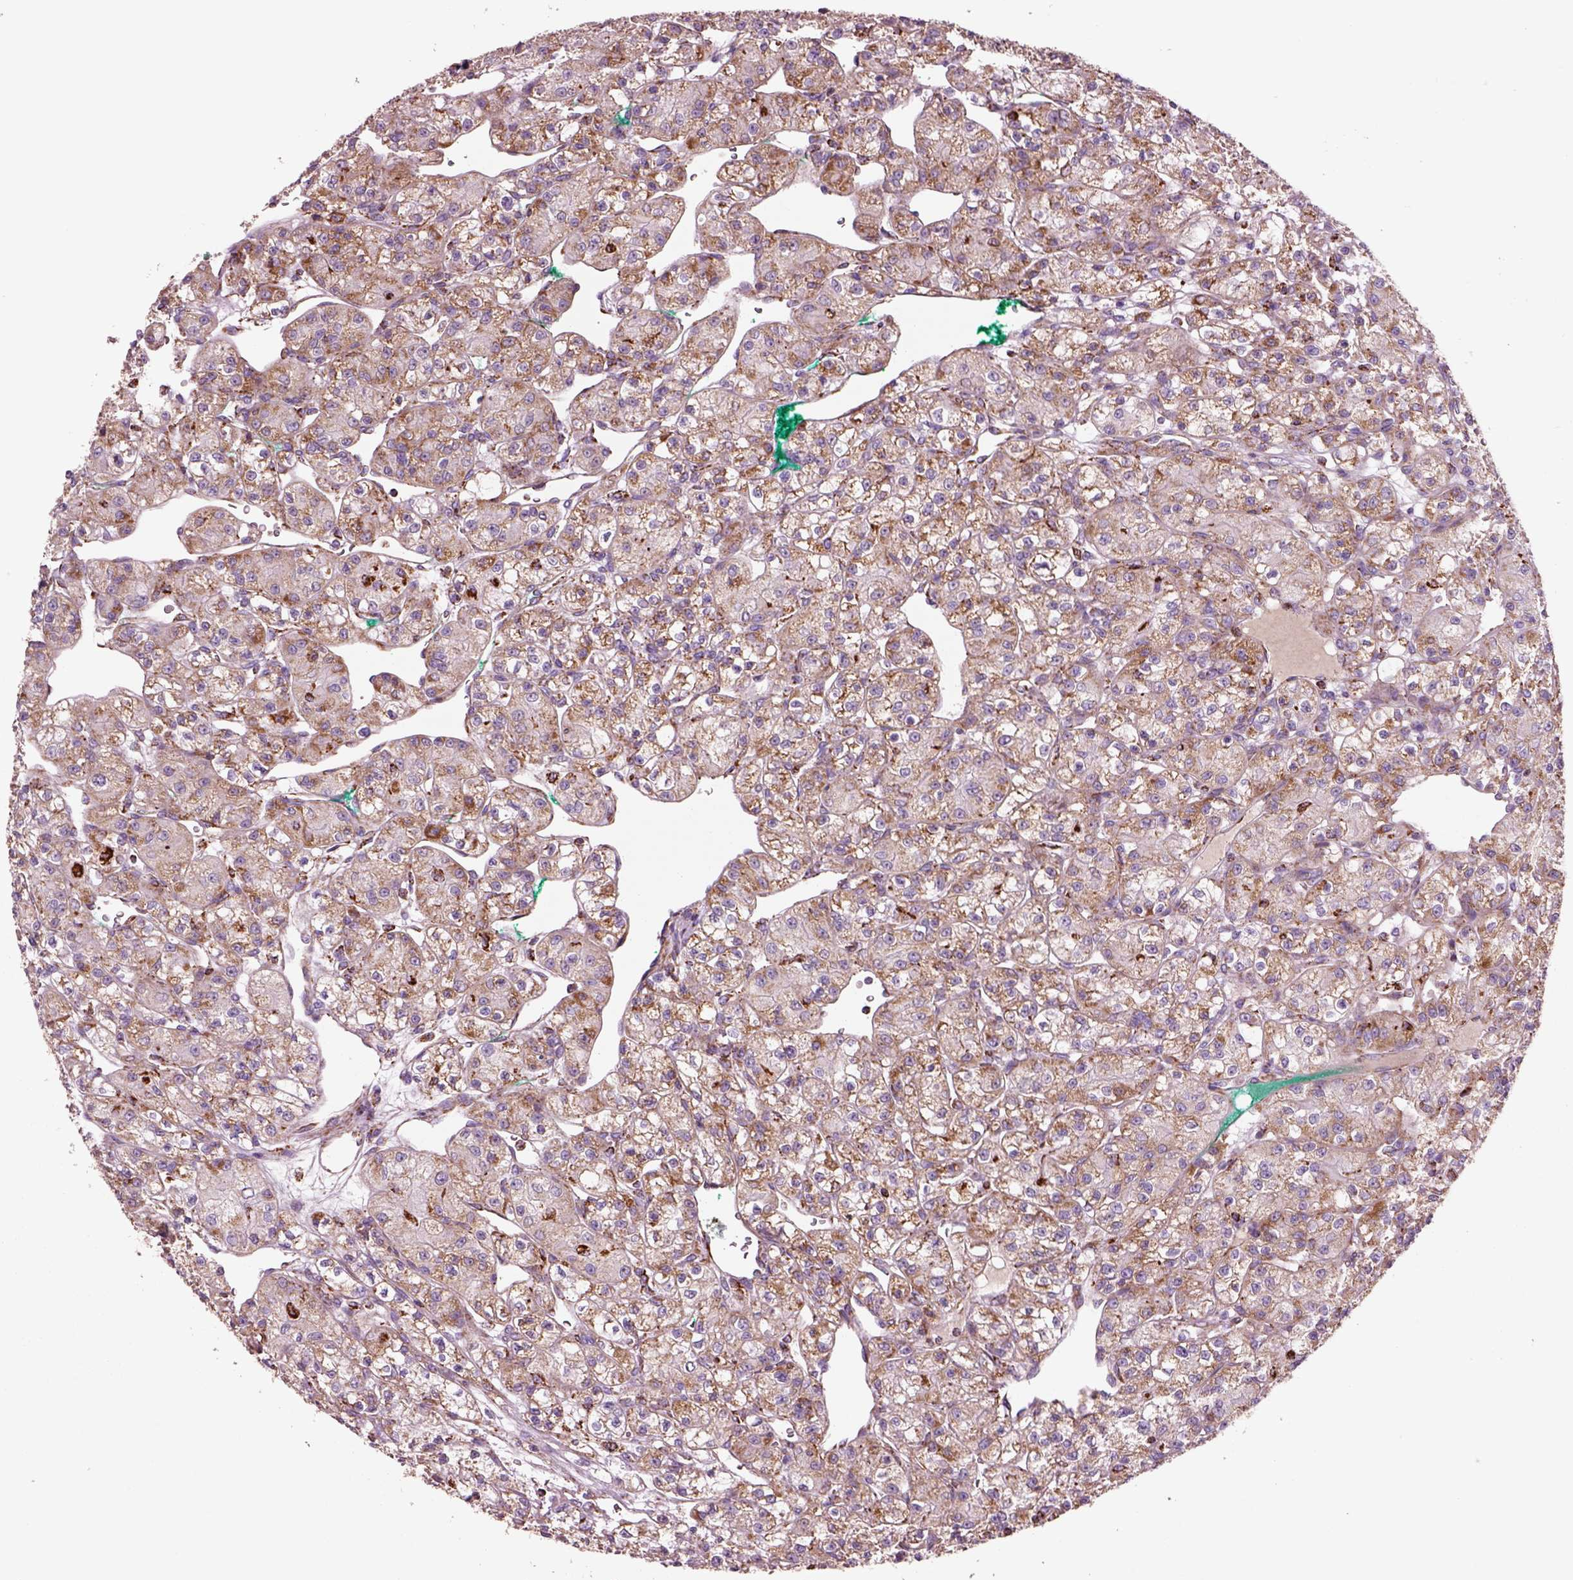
{"staining": {"intensity": "moderate", "quantity": ">75%", "location": "cytoplasmic/membranous"}, "tissue": "renal cancer", "cell_type": "Tumor cells", "image_type": "cancer", "snomed": [{"axis": "morphology", "description": "Adenocarcinoma, NOS"}, {"axis": "topography", "description": "Kidney"}], "caption": "The immunohistochemical stain labels moderate cytoplasmic/membranous staining in tumor cells of adenocarcinoma (renal) tissue.", "gene": "SLC25A24", "patient": {"sex": "female", "age": 70}}